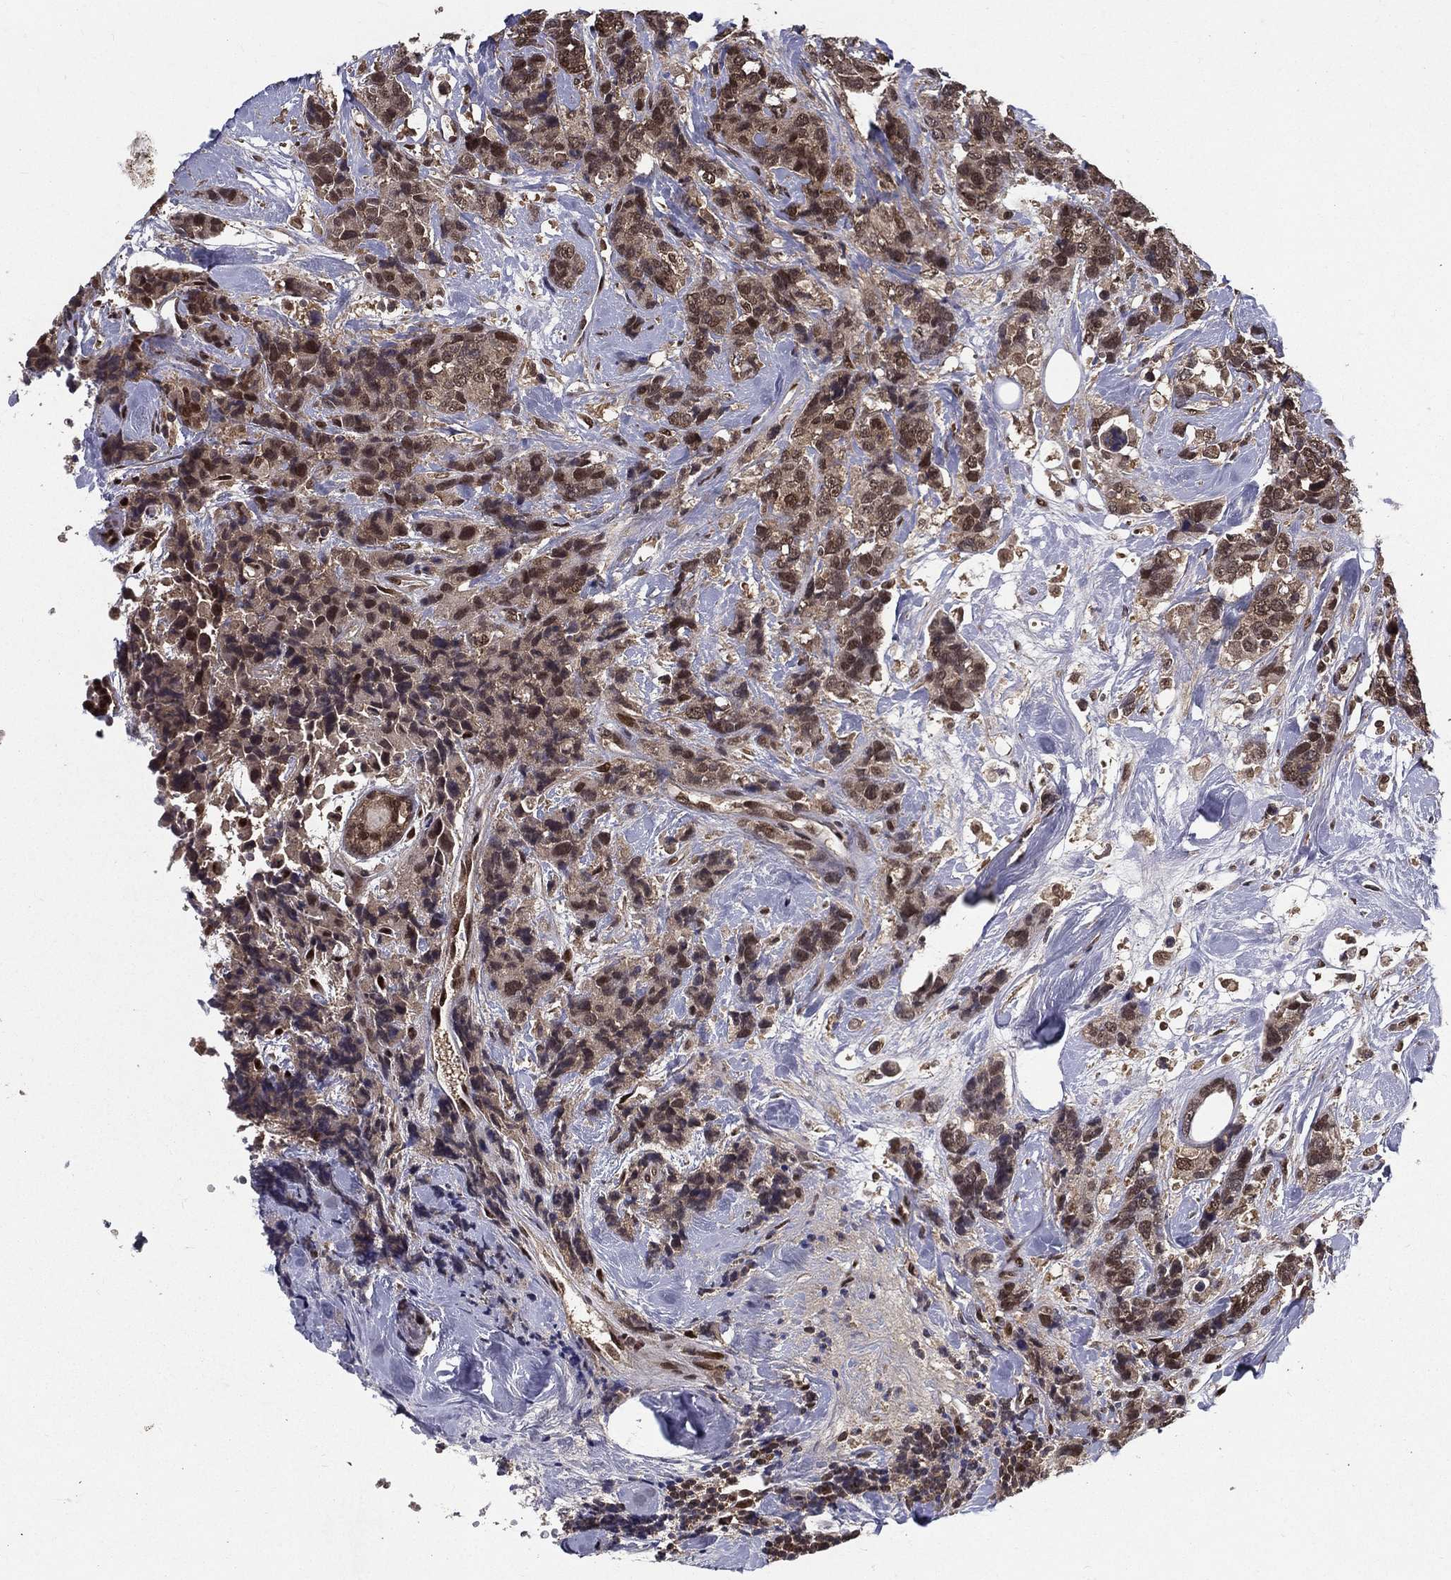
{"staining": {"intensity": "moderate", "quantity": "<25%", "location": "cytoplasmic/membranous,nuclear"}, "tissue": "breast cancer", "cell_type": "Tumor cells", "image_type": "cancer", "snomed": [{"axis": "morphology", "description": "Lobular carcinoma"}, {"axis": "topography", "description": "Breast"}], "caption": "High-power microscopy captured an immunohistochemistry micrograph of breast cancer (lobular carcinoma), revealing moderate cytoplasmic/membranous and nuclear positivity in about <25% of tumor cells. The protein of interest is stained brown, and the nuclei are stained in blue (DAB (3,3'-diaminobenzidine) IHC with brightfield microscopy, high magnification).", "gene": "CARM1", "patient": {"sex": "female", "age": 59}}